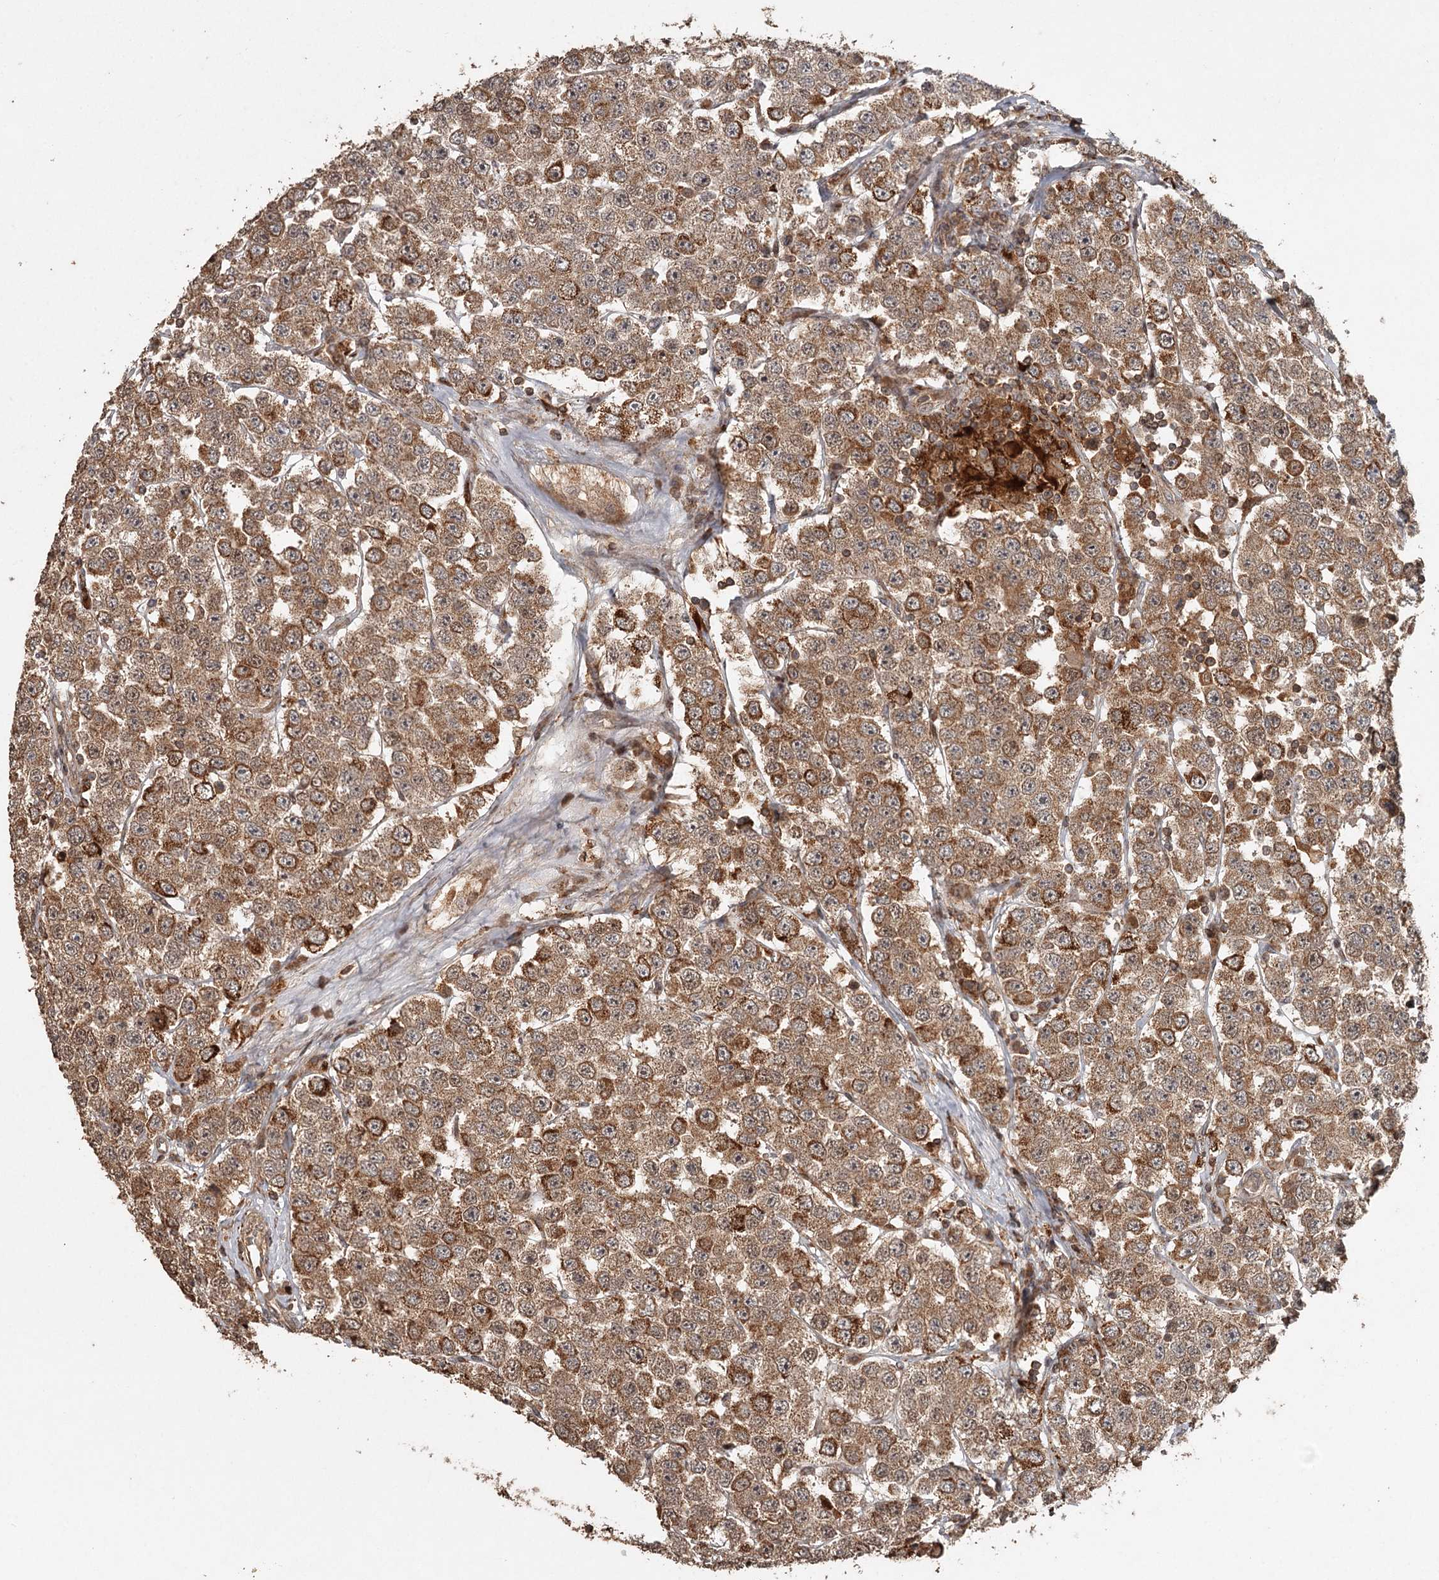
{"staining": {"intensity": "moderate", "quantity": ">75%", "location": "cytoplasmic/membranous"}, "tissue": "testis cancer", "cell_type": "Tumor cells", "image_type": "cancer", "snomed": [{"axis": "morphology", "description": "Seminoma, NOS"}, {"axis": "topography", "description": "Testis"}], "caption": "A photomicrograph showing moderate cytoplasmic/membranous staining in about >75% of tumor cells in testis cancer (seminoma), as visualized by brown immunohistochemical staining.", "gene": "FAXC", "patient": {"sex": "male", "age": 28}}